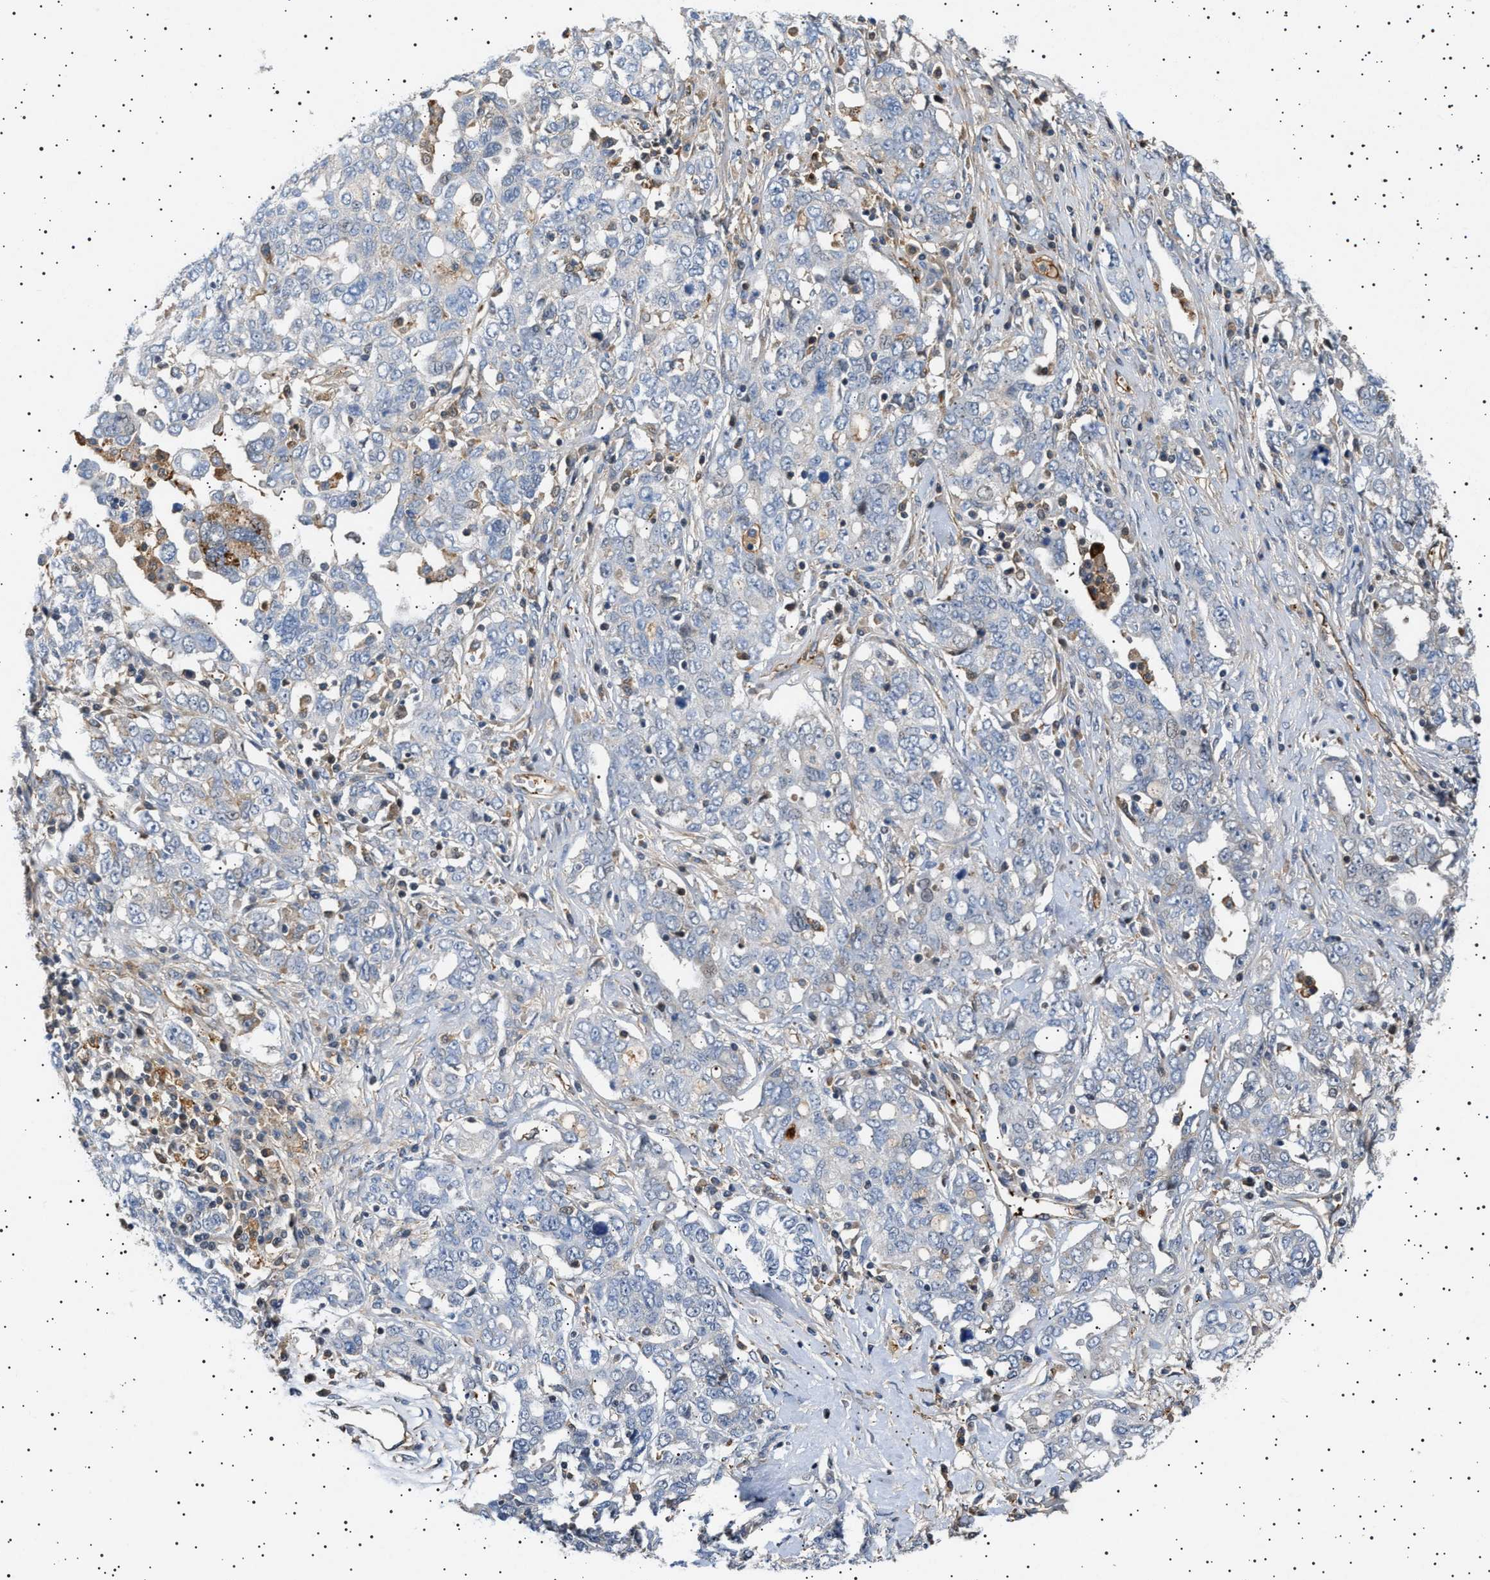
{"staining": {"intensity": "moderate", "quantity": "<25%", "location": "cytoplasmic/membranous"}, "tissue": "ovarian cancer", "cell_type": "Tumor cells", "image_type": "cancer", "snomed": [{"axis": "morphology", "description": "Carcinoma, endometroid"}, {"axis": "topography", "description": "Ovary"}], "caption": "Brown immunohistochemical staining in endometroid carcinoma (ovarian) displays moderate cytoplasmic/membranous staining in about <25% of tumor cells.", "gene": "FICD", "patient": {"sex": "female", "age": 62}}